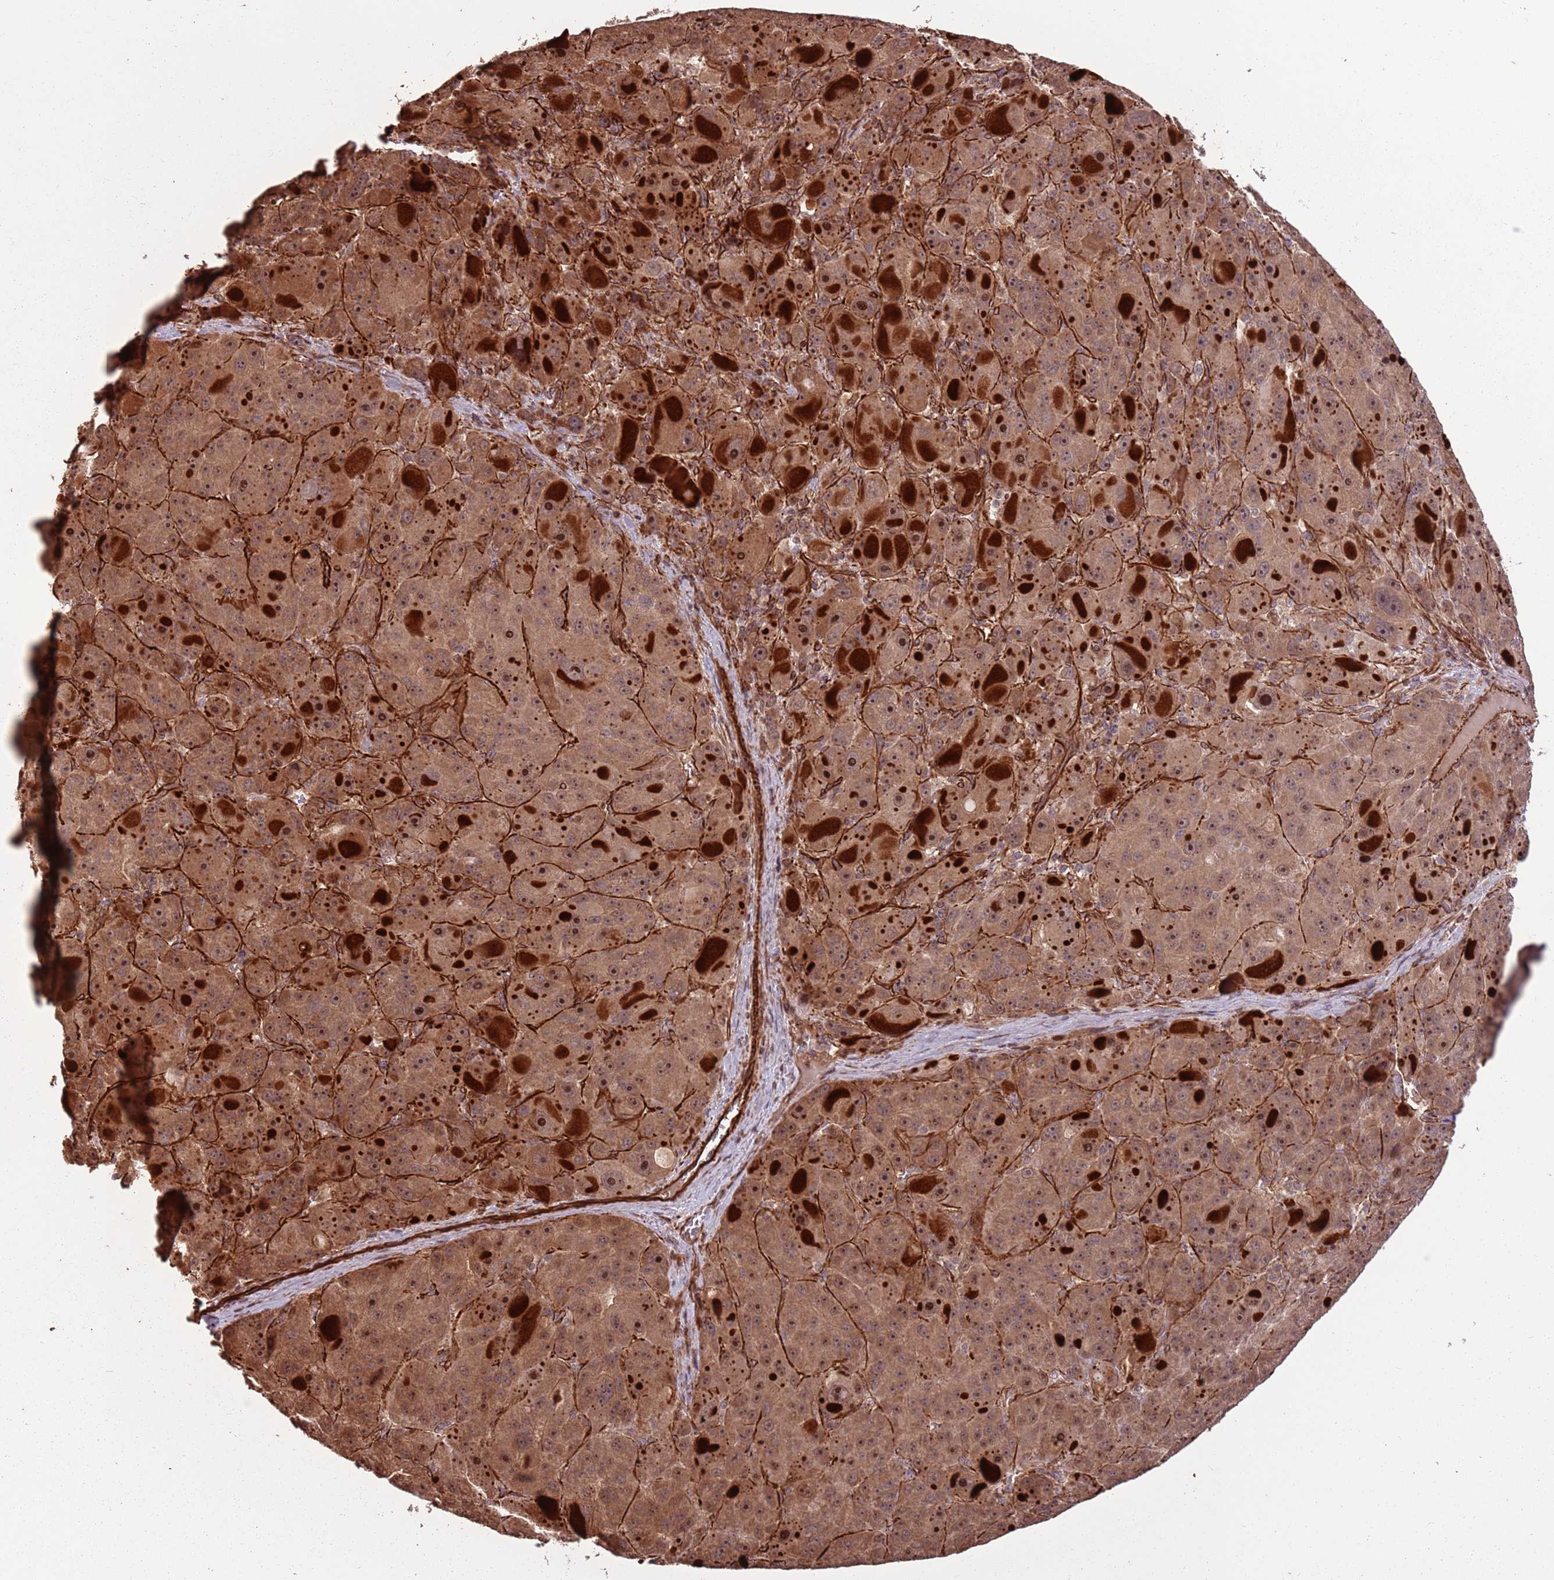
{"staining": {"intensity": "moderate", "quantity": ">75%", "location": "cytoplasmic/membranous,nuclear"}, "tissue": "liver cancer", "cell_type": "Tumor cells", "image_type": "cancer", "snomed": [{"axis": "morphology", "description": "Carcinoma, Hepatocellular, NOS"}, {"axis": "topography", "description": "Liver"}], "caption": "Protein staining exhibits moderate cytoplasmic/membranous and nuclear staining in about >75% of tumor cells in liver cancer (hepatocellular carcinoma).", "gene": "ADAMTS3", "patient": {"sex": "male", "age": 76}}